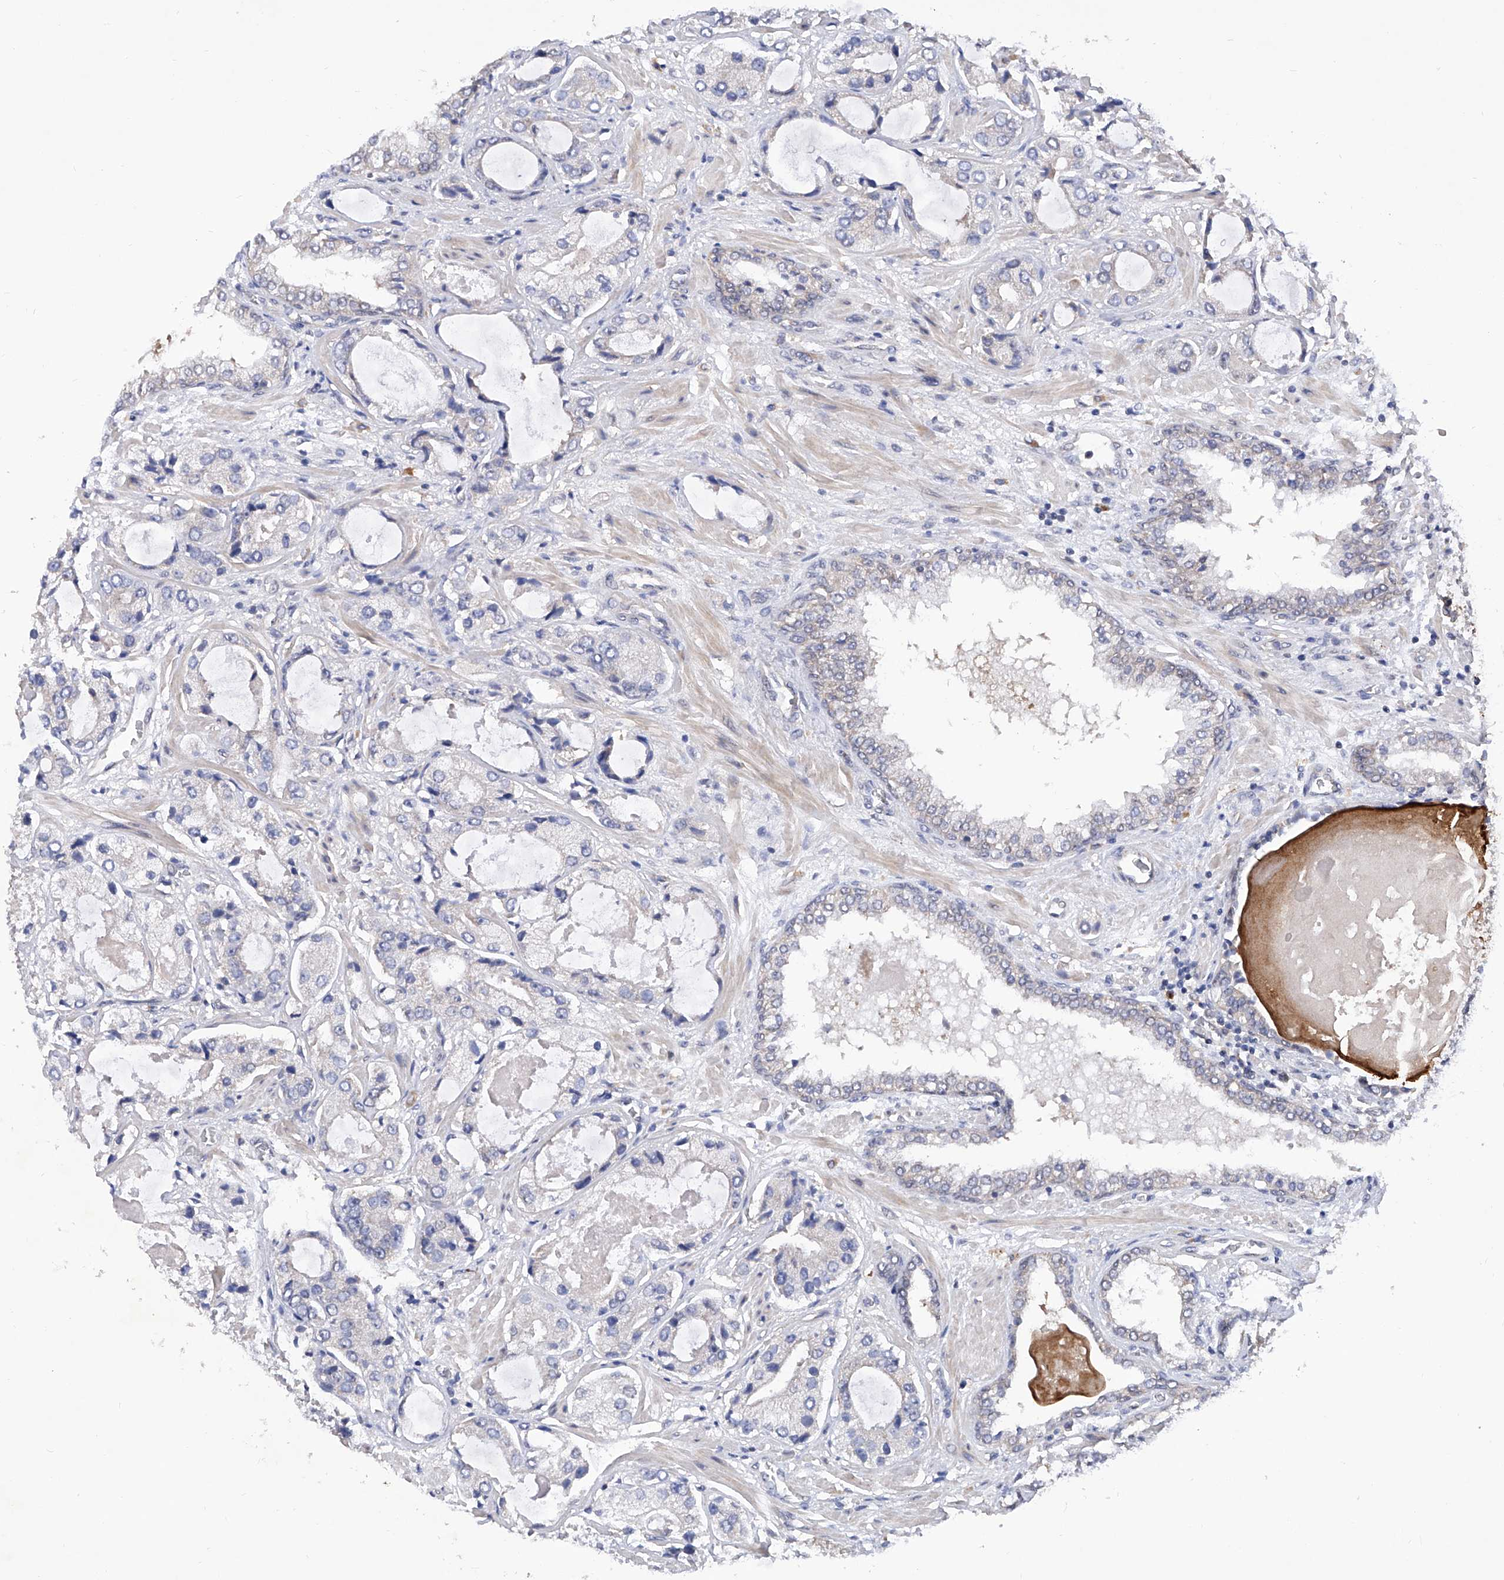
{"staining": {"intensity": "negative", "quantity": "none", "location": "none"}, "tissue": "prostate cancer", "cell_type": "Tumor cells", "image_type": "cancer", "snomed": [{"axis": "morphology", "description": "Normal tissue, NOS"}, {"axis": "morphology", "description": "Adenocarcinoma, High grade"}, {"axis": "topography", "description": "Prostate"}, {"axis": "topography", "description": "Peripheral nerve tissue"}], "caption": "High magnification brightfield microscopy of prostate cancer (adenocarcinoma (high-grade)) stained with DAB (3,3'-diaminobenzidine) (brown) and counterstained with hematoxylin (blue): tumor cells show no significant expression.", "gene": "USP45", "patient": {"sex": "male", "age": 59}}